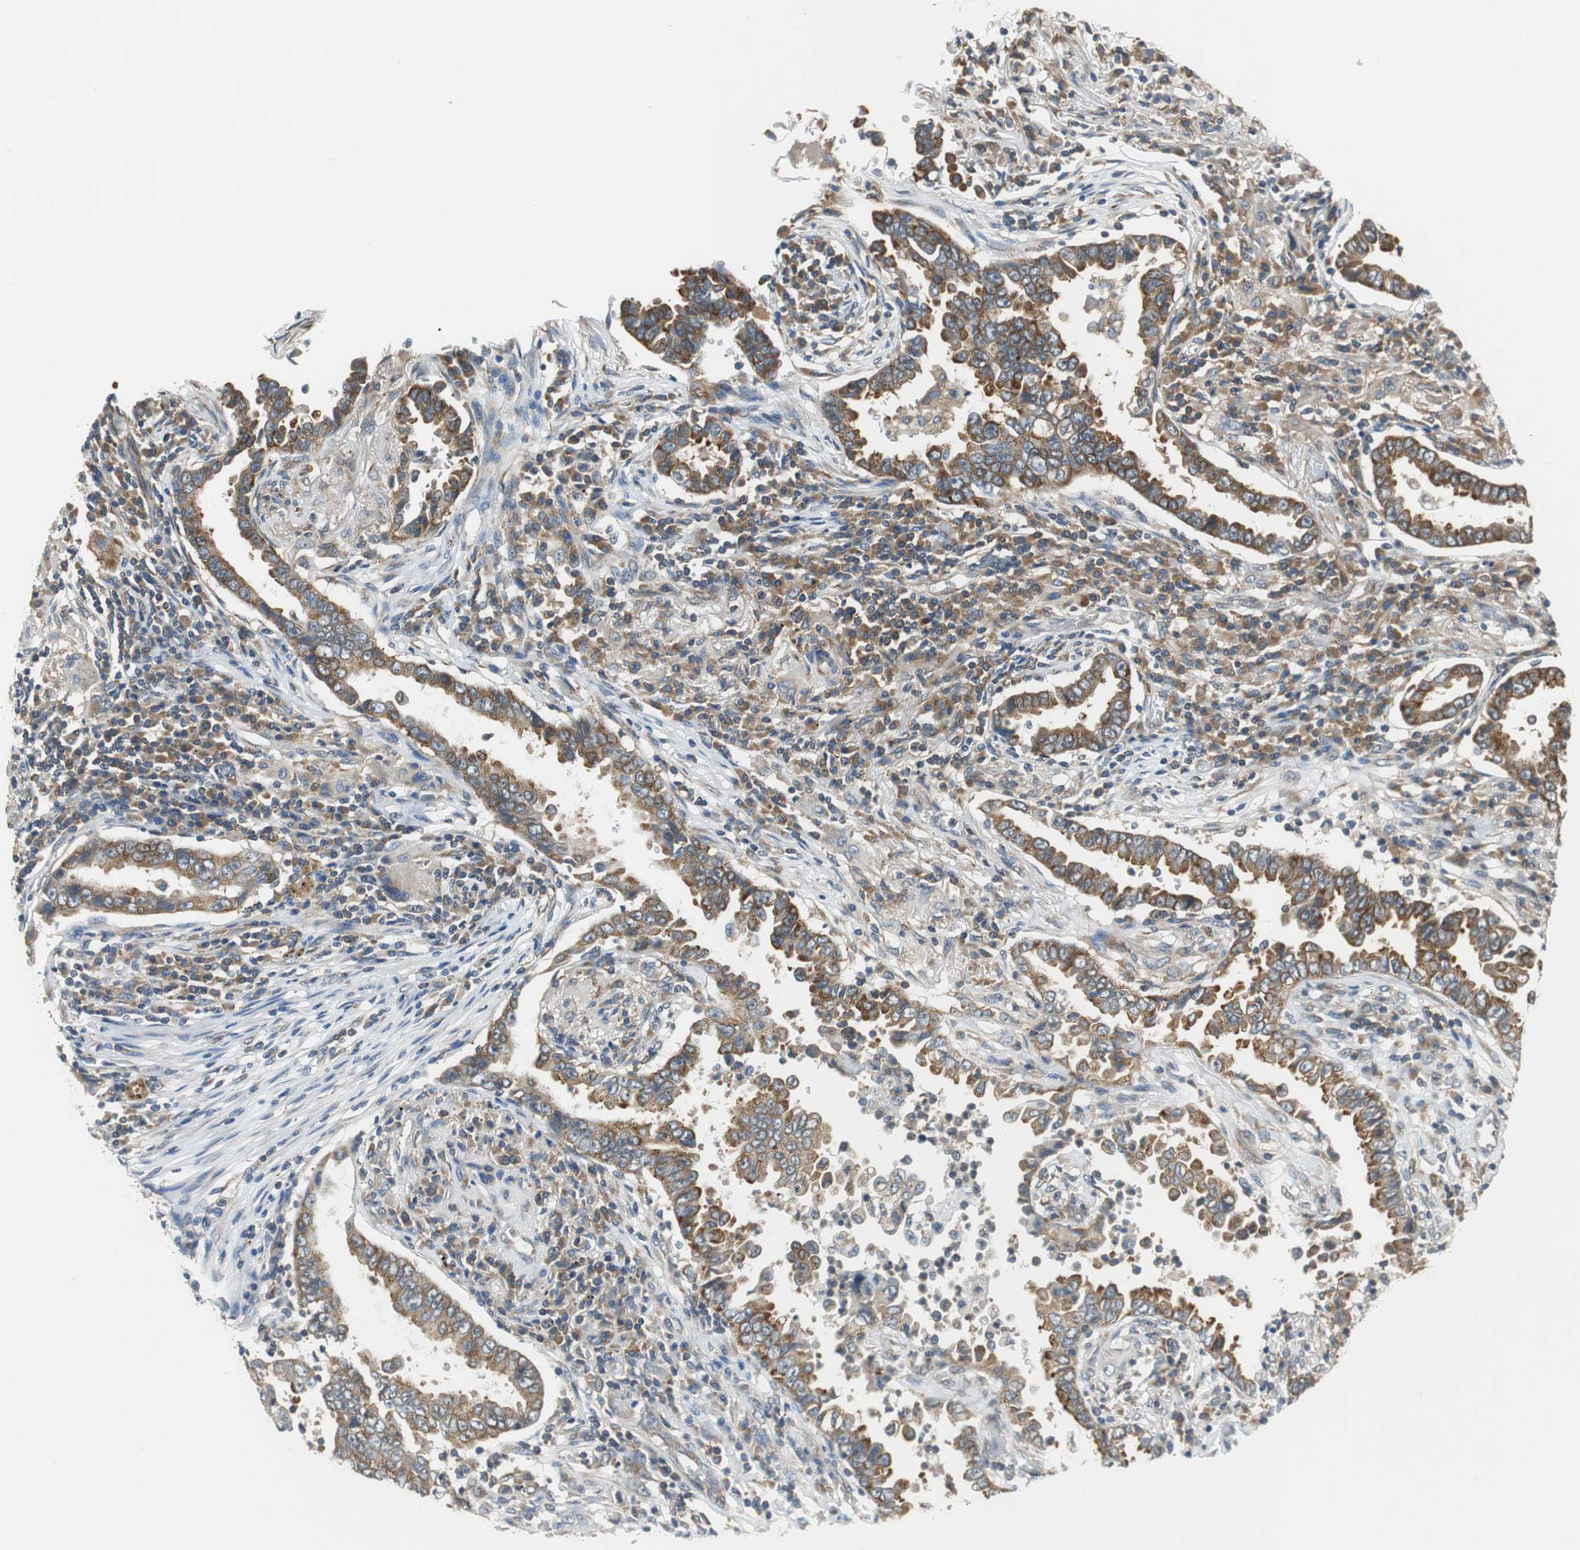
{"staining": {"intensity": "moderate", "quantity": ">75%", "location": "cytoplasmic/membranous"}, "tissue": "lung cancer", "cell_type": "Tumor cells", "image_type": "cancer", "snomed": [{"axis": "morphology", "description": "Normal tissue, NOS"}, {"axis": "morphology", "description": "Inflammation, NOS"}, {"axis": "morphology", "description": "Adenocarcinoma, NOS"}, {"axis": "topography", "description": "Lung"}], "caption": "An image showing moderate cytoplasmic/membranous staining in approximately >75% of tumor cells in lung cancer (adenocarcinoma), as visualized by brown immunohistochemical staining.", "gene": "CNOT3", "patient": {"sex": "female", "age": 64}}